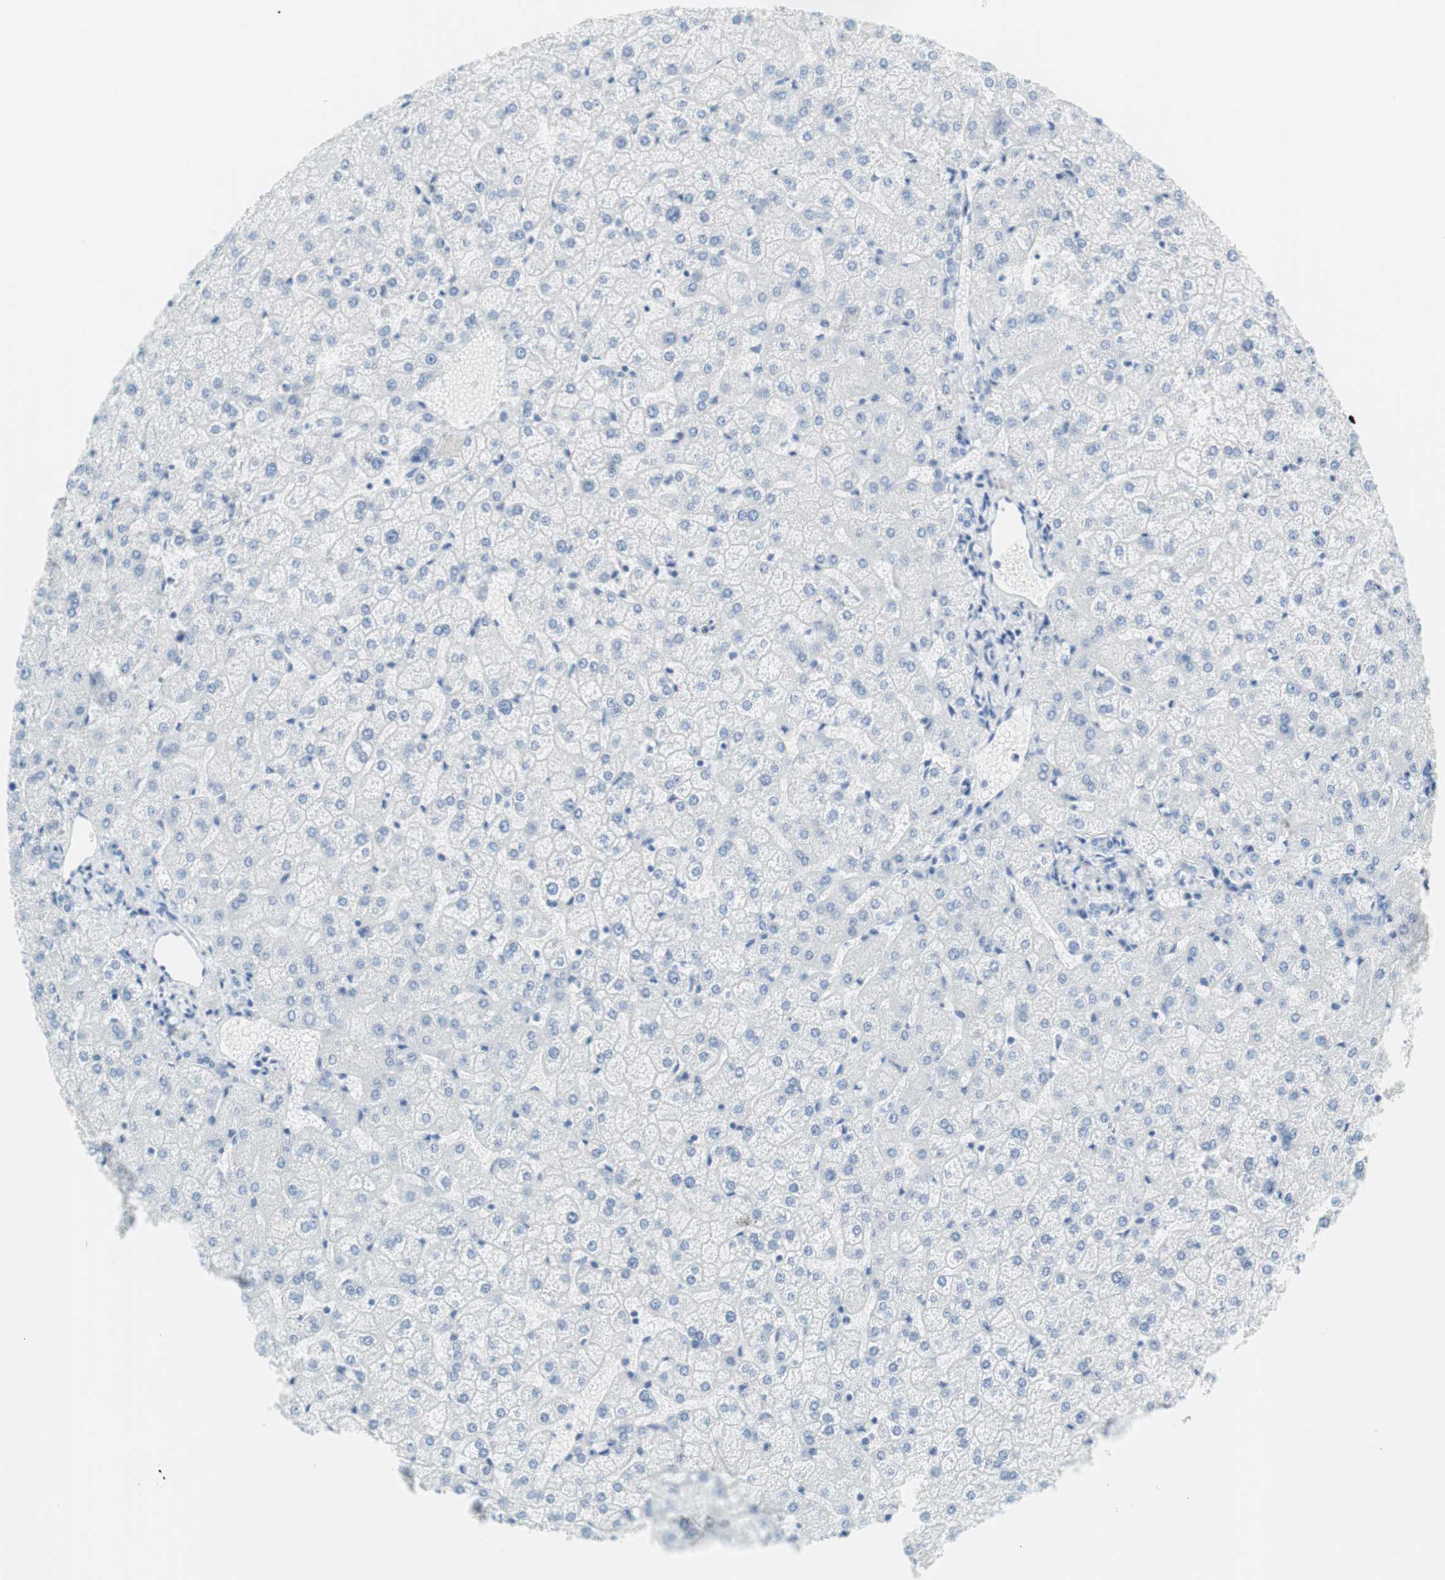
{"staining": {"intensity": "negative", "quantity": "none", "location": "none"}, "tissue": "liver", "cell_type": "Cholangiocytes", "image_type": "normal", "snomed": [{"axis": "morphology", "description": "Normal tissue, NOS"}, {"axis": "topography", "description": "Liver"}], "caption": "Cholangiocytes show no significant staining in normal liver. The staining was performed using DAB (3,3'-diaminobenzidine) to visualize the protein expression in brown, while the nuclei were stained in blue with hematoxylin (Magnification: 20x).", "gene": "MYH1", "patient": {"sex": "female", "age": 32}}